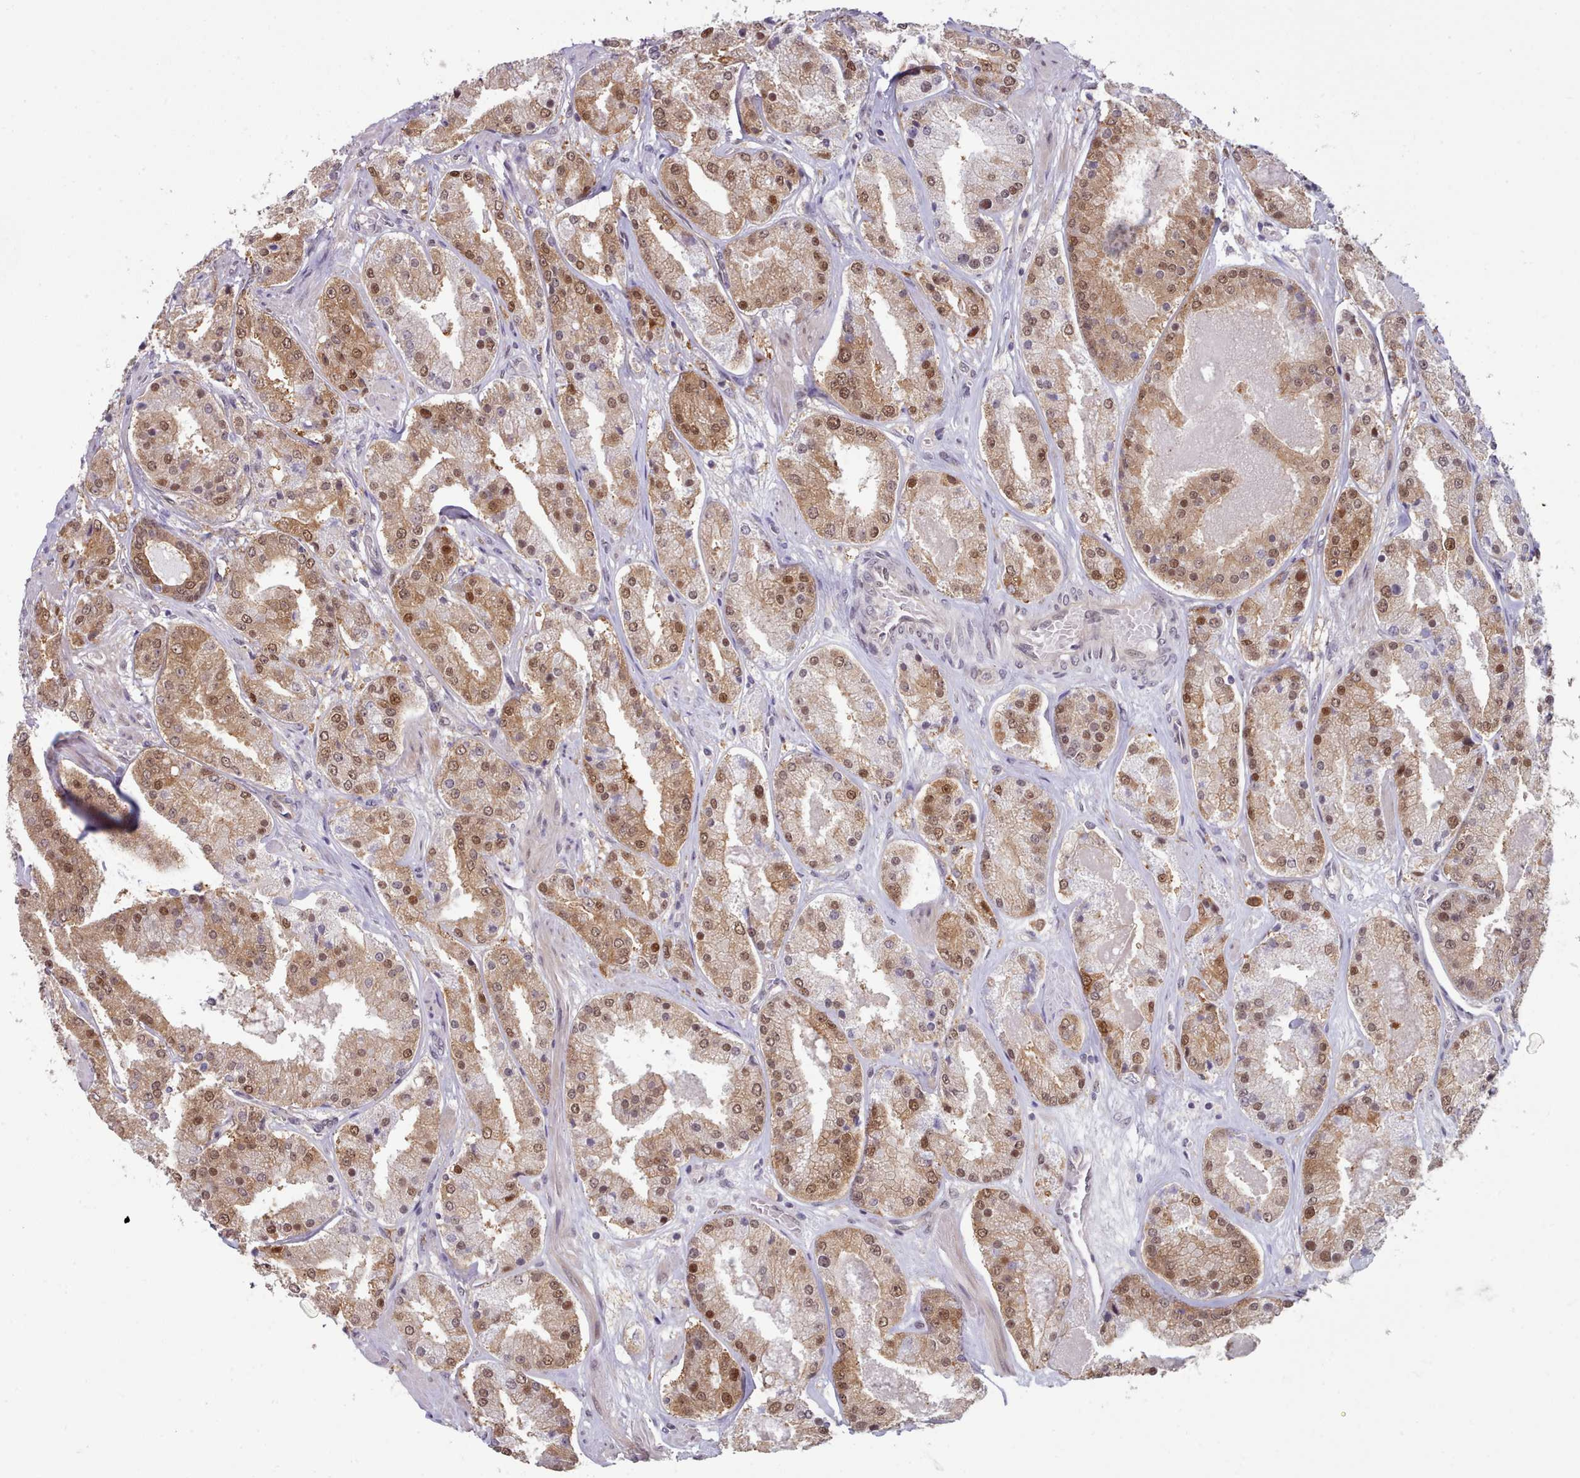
{"staining": {"intensity": "moderate", "quantity": ">75%", "location": "cytoplasmic/membranous,nuclear"}, "tissue": "prostate cancer", "cell_type": "Tumor cells", "image_type": "cancer", "snomed": [{"axis": "morphology", "description": "Adenocarcinoma, High grade"}, {"axis": "topography", "description": "Prostate"}], "caption": "Approximately >75% of tumor cells in high-grade adenocarcinoma (prostate) exhibit moderate cytoplasmic/membranous and nuclear protein positivity as visualized by brown immunohistochemical staining.", "gene": "CES3", "patient": {"sex": "male", "age": 63}}